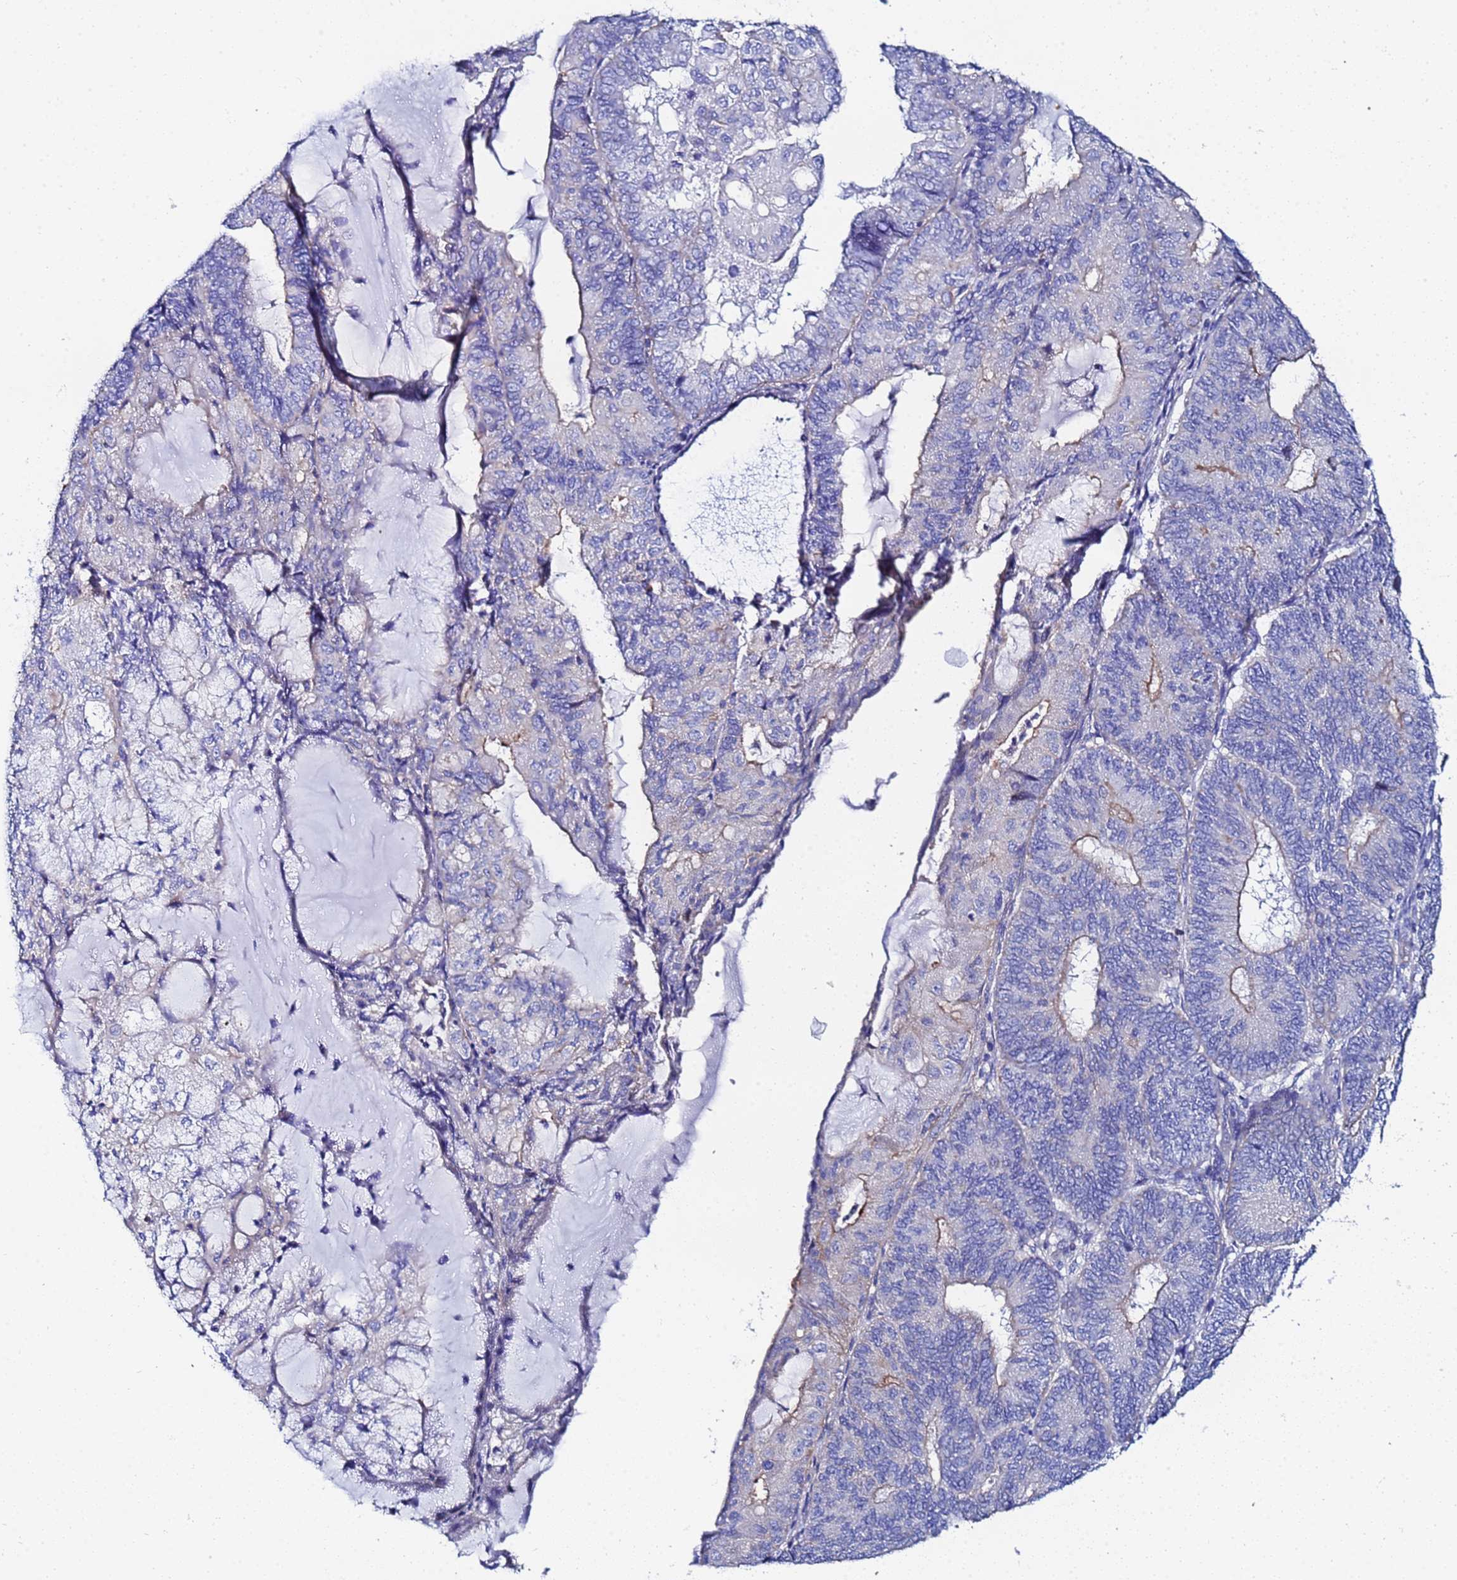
{"staining": {"intensity": "moderate", "quantity": "<25%", "location": "cytoplasmic/membranous"}, "tissue": "endometrial cancer", "cell_type": "Tumor cells", "image_type": "cancer", "snomed": [{"axis": "morphology", "description": "Adenocarcinoma, NOS"}, {"axis": "topography", "description": "Endometrium"}], "caption": "Immunohistochemistry (IHC) of endometrial cancer (adenocarcinoma) shows low levels of moderate cytoplasmic/membranous staining in about <25% of tumor cells. (DAB (3,3'-diaminobenzidine) = brown stain, brightfield microscopy at high magnification).", "gene": "RAB39B", "patient": {"sex": "female", "age": 81}}